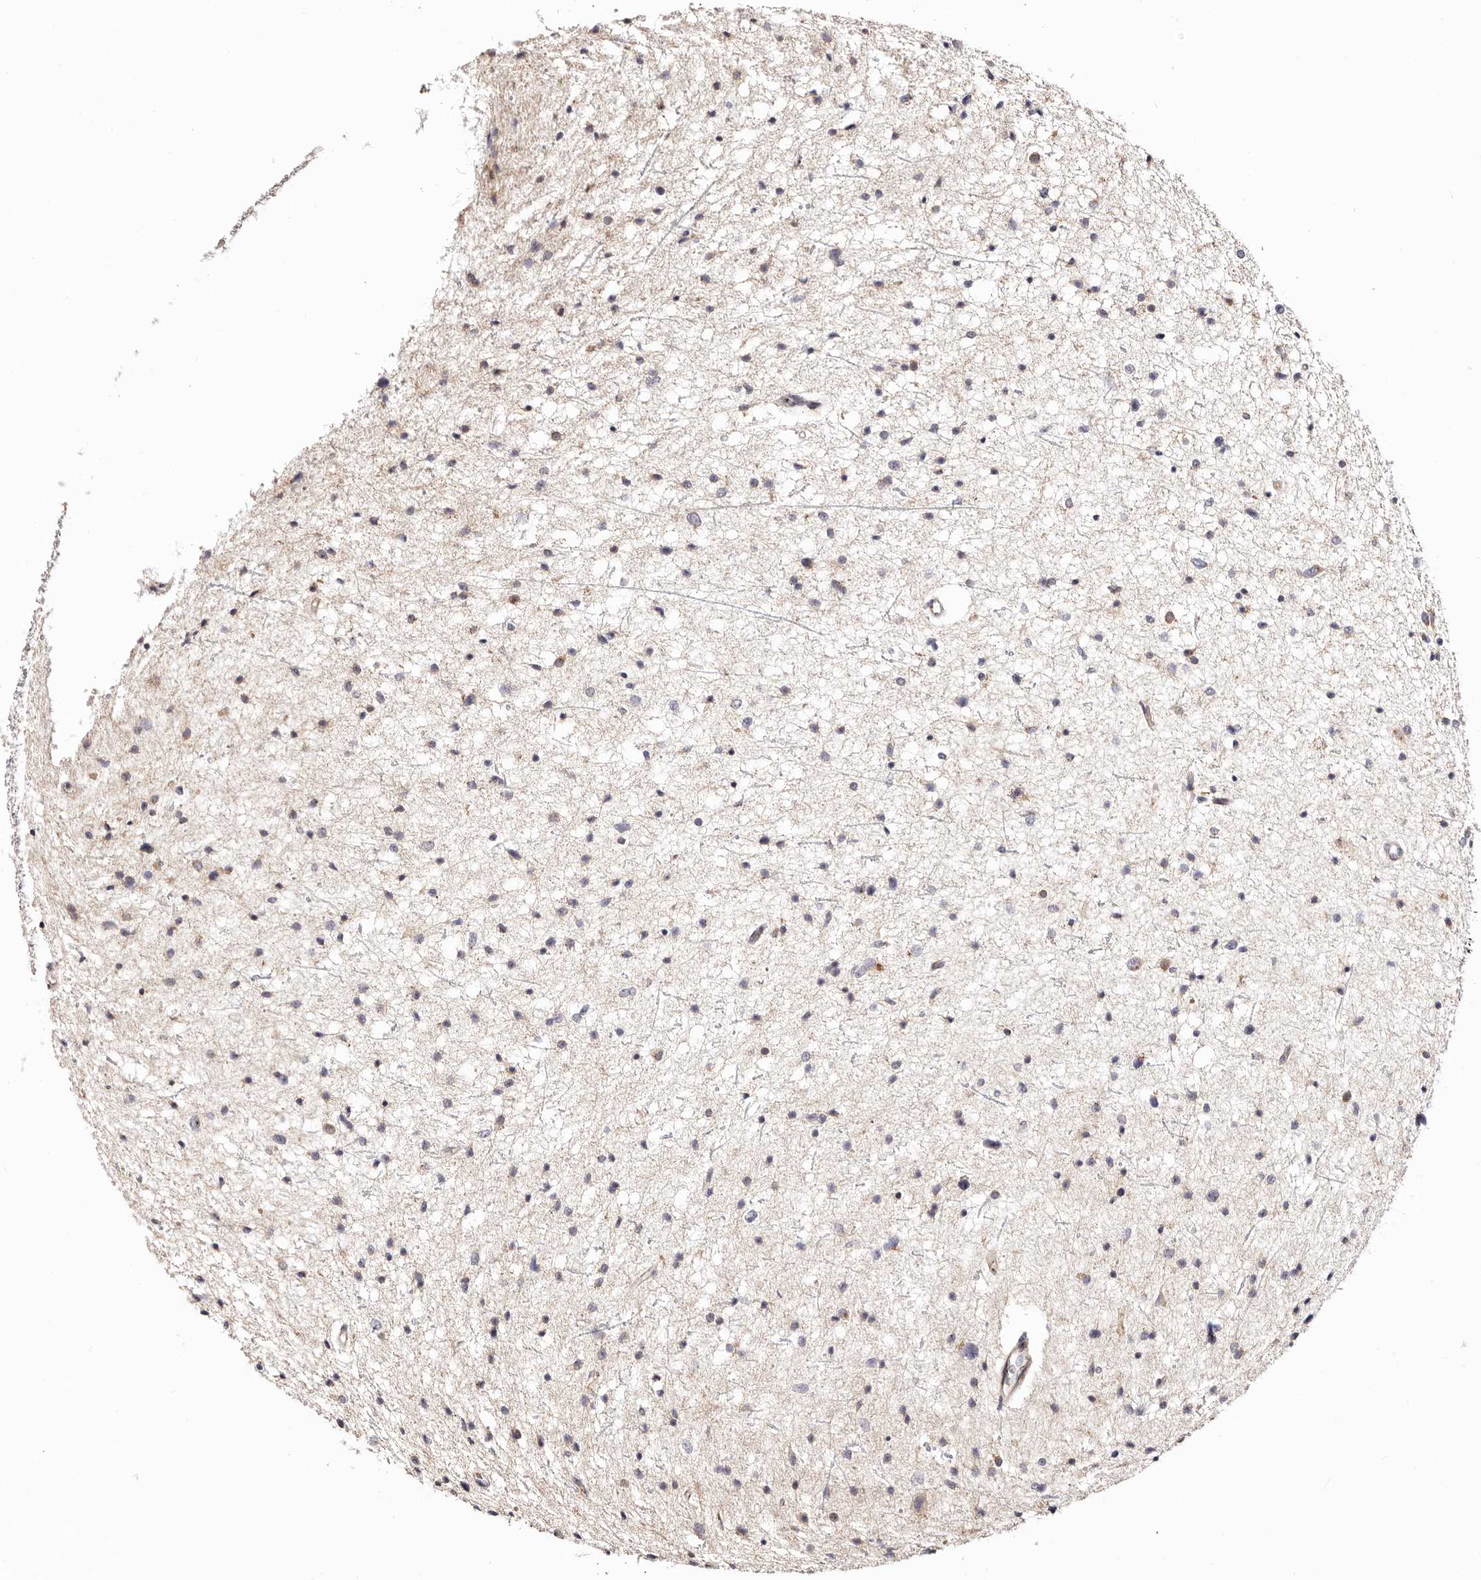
{"staining": {"intensity": "weak", "quantity": "<25%", "location": "cytoplasmic/membranous"}, "tissue": "glioma", "cell_type": "Tumor cells", "image_type": "cancer", "snomed": [{"axis": "morphology", "description": "Glioma, malignant, Low grade"}, {"axis": "topography", "description": "Brain"}], "caption": "Glioma stained for a protein using immunohistochemistry demonstrates no expression tumor cells.", "gene": "MAPK6", "patient": {"sex": "female", "age": 37}}